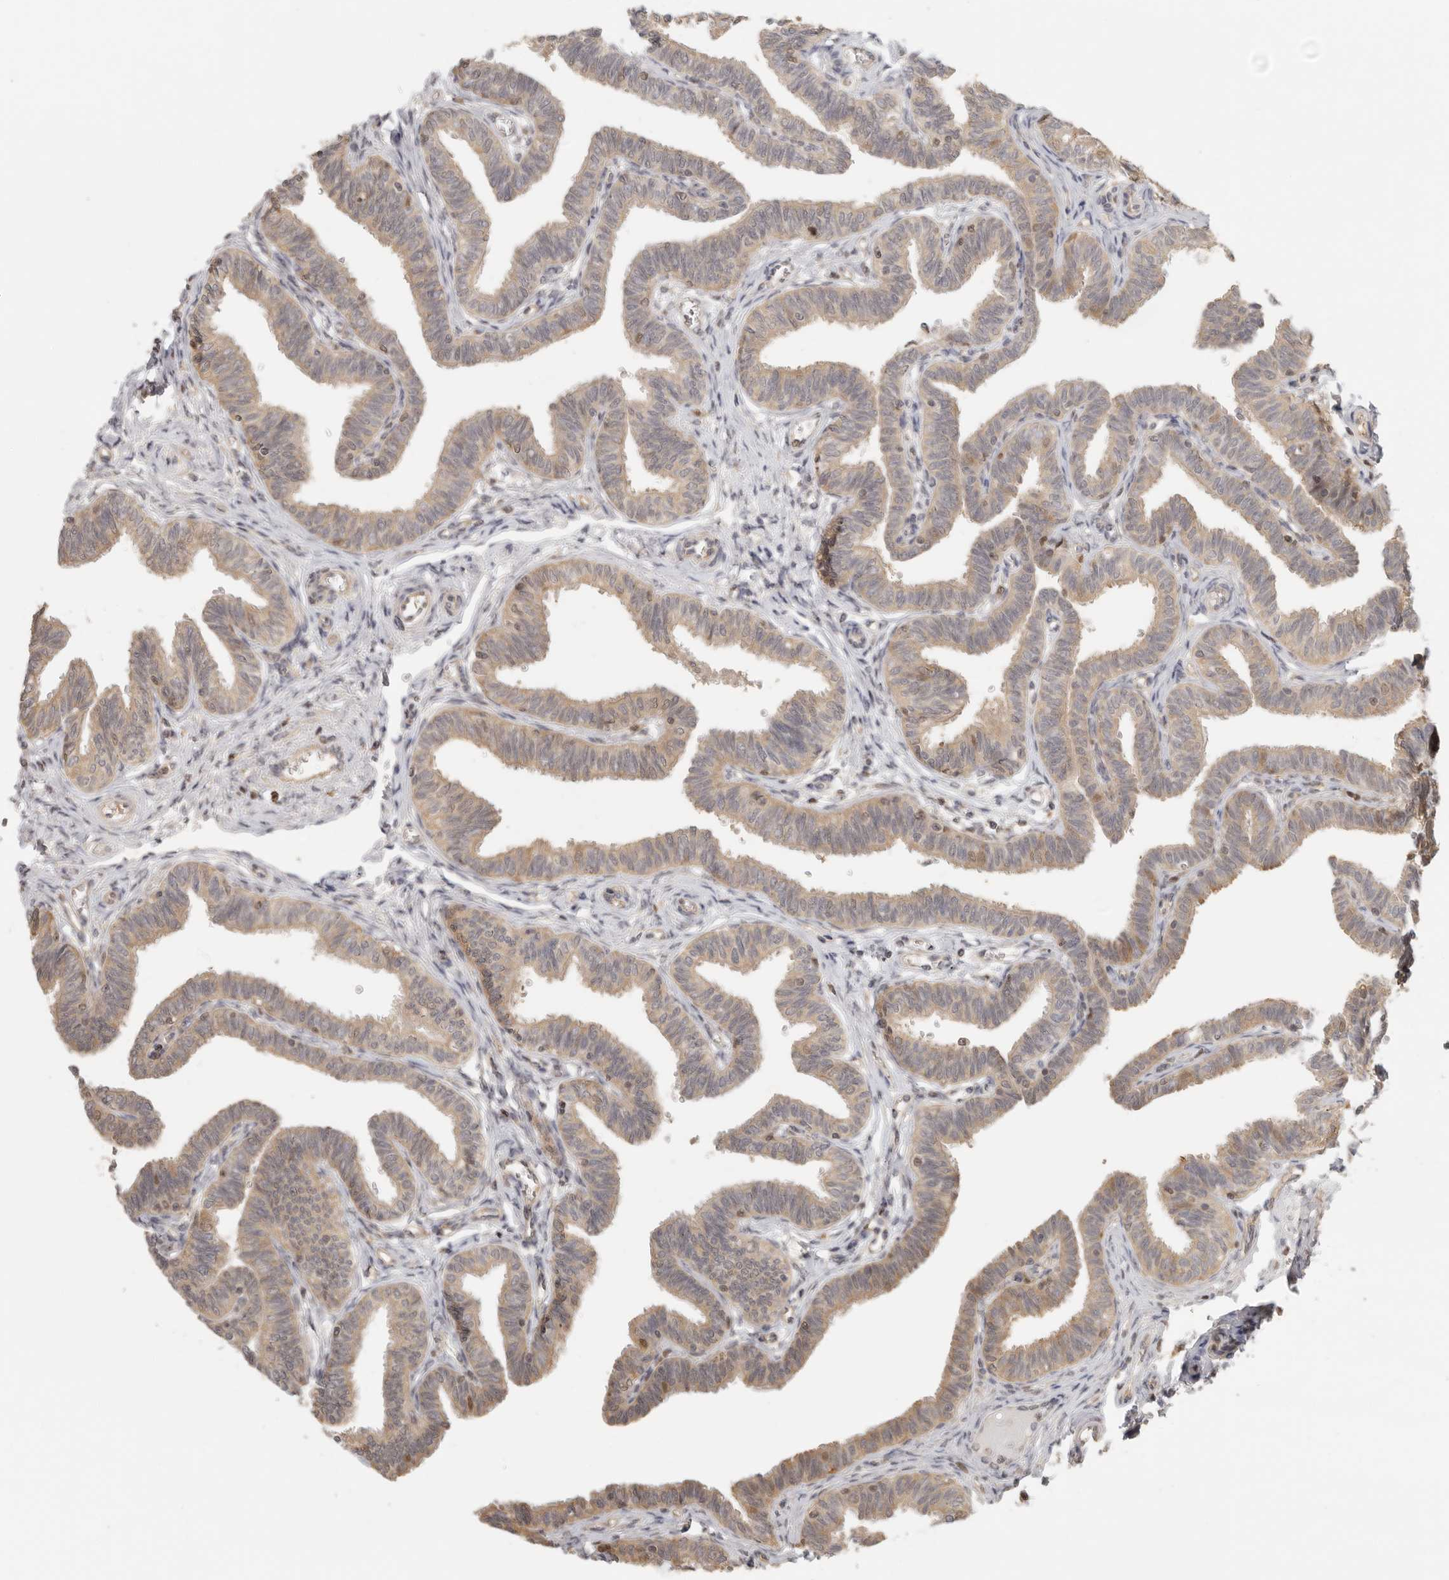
{"staining": {"intensity": "weak", "quantity": "25%-75%", "location": "cytoplasmic/membranous"}, "tissue": "fallopian tube", "cell_type": "Glandular cells", "image_type": "normal", "snomed": [{"axis": "morphology", "description": "Normal tissue, NOS"}, {"axis": "topography", "description": "Fallopian tube"}, {"axis": "topography", "description": "Ovary"}], "caption": "The photomicrograph exhibits a brown stain indicating the presence of a protein in the cytoplasmic/membranous of glandular cells in fallopian tube.", "gene": "PSMA5", "patient": {"sex": "female", "age": 23}}